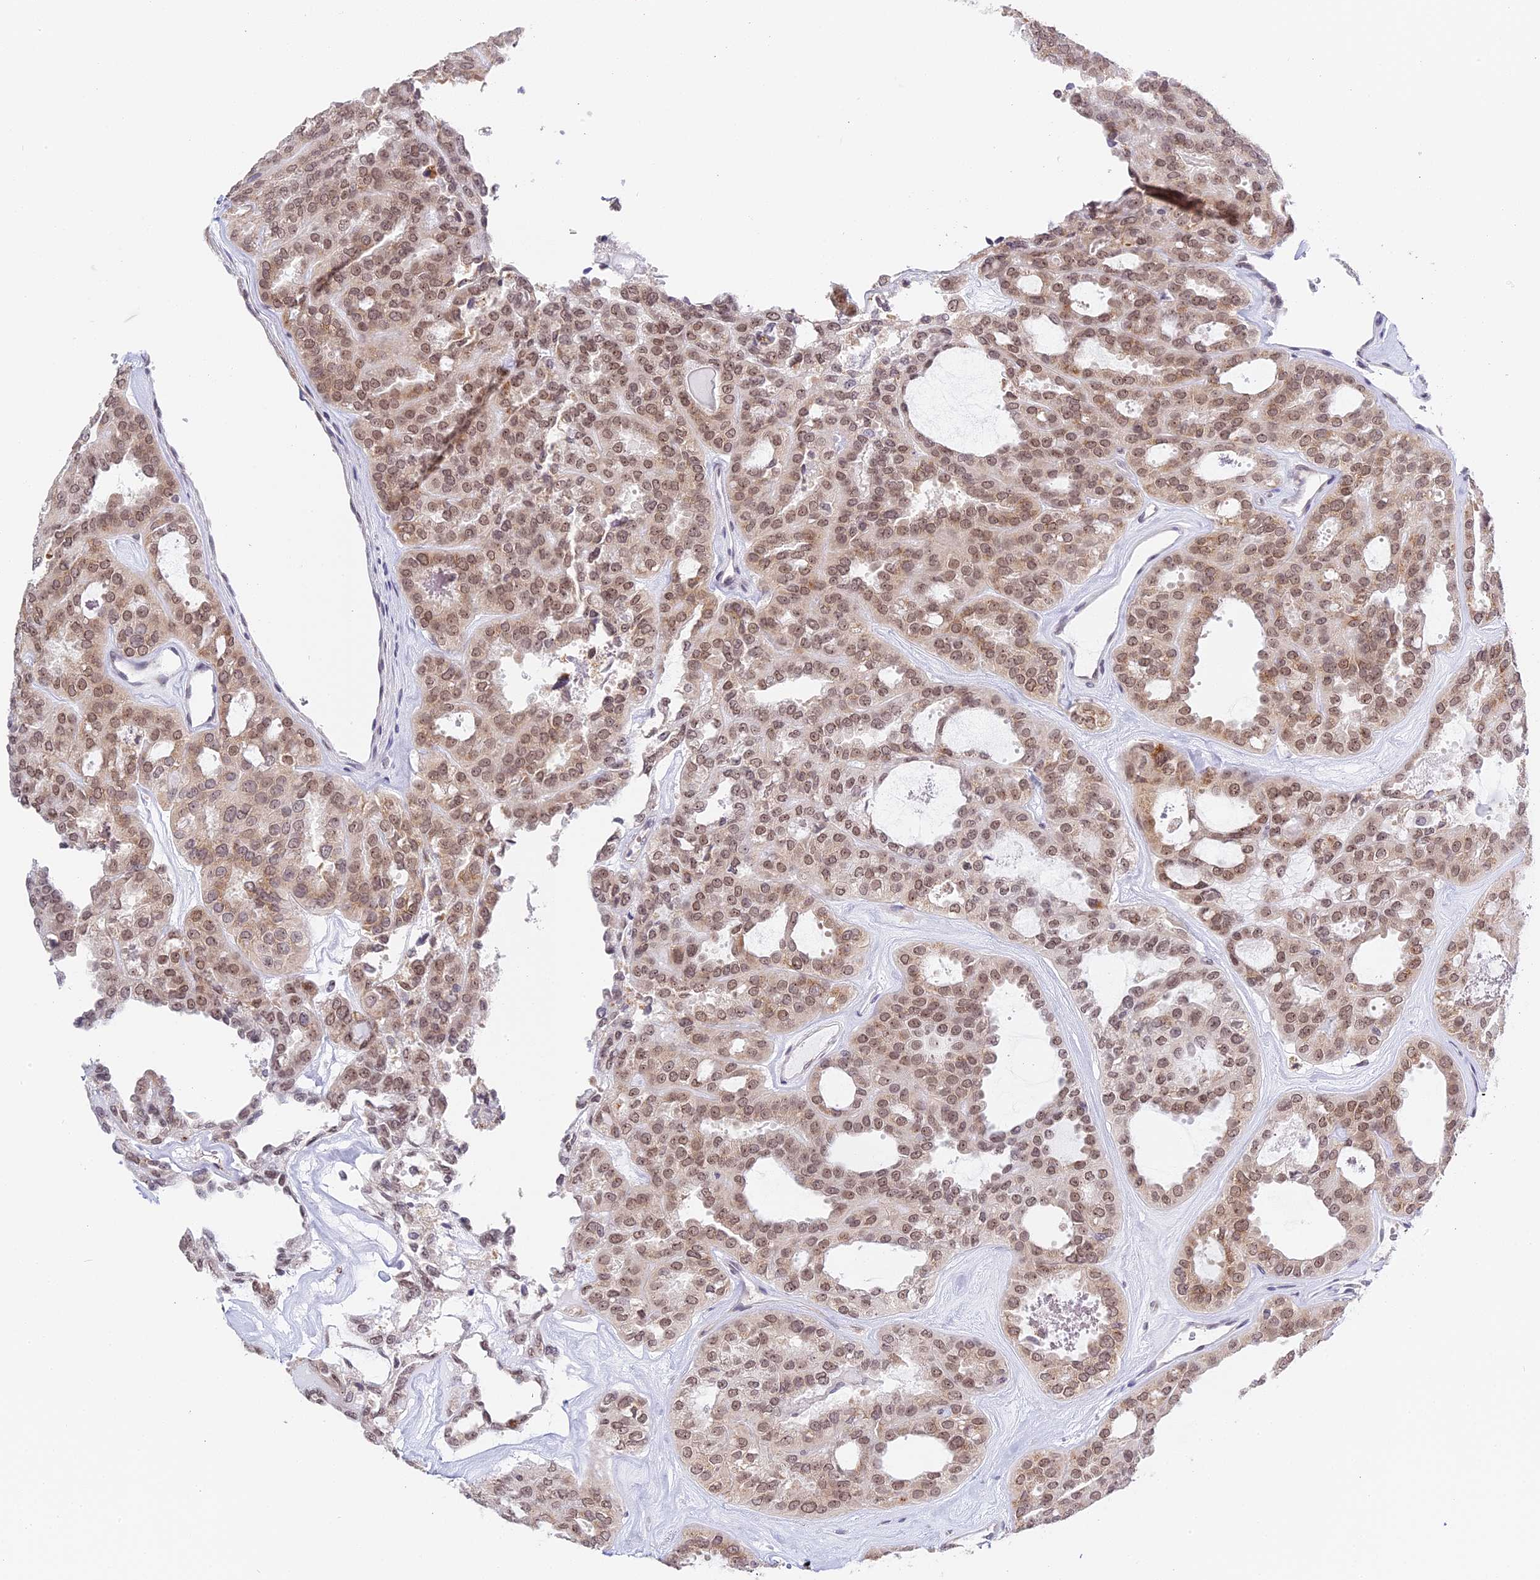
{"staining": {"intensity": "moderate", "quantity": ">75%", "location": "nuclear"}, "tissue": "thyroid cancer", "cell_type": "Tumor cells", "image_type": "cancer", "snomed": [{"axis": "morphology", "description": "Follicular adenoma carcinoma, NOS"}, {"axis": "topography", "description": "Thyroid gland"}], "caption": "Human thyroid follicular adenoma carcinoma stained with a protein marker displays moderate staining in tumor cells.", "gene": "HEATR5B", "patient": {"sex": "male", "age": 75}}